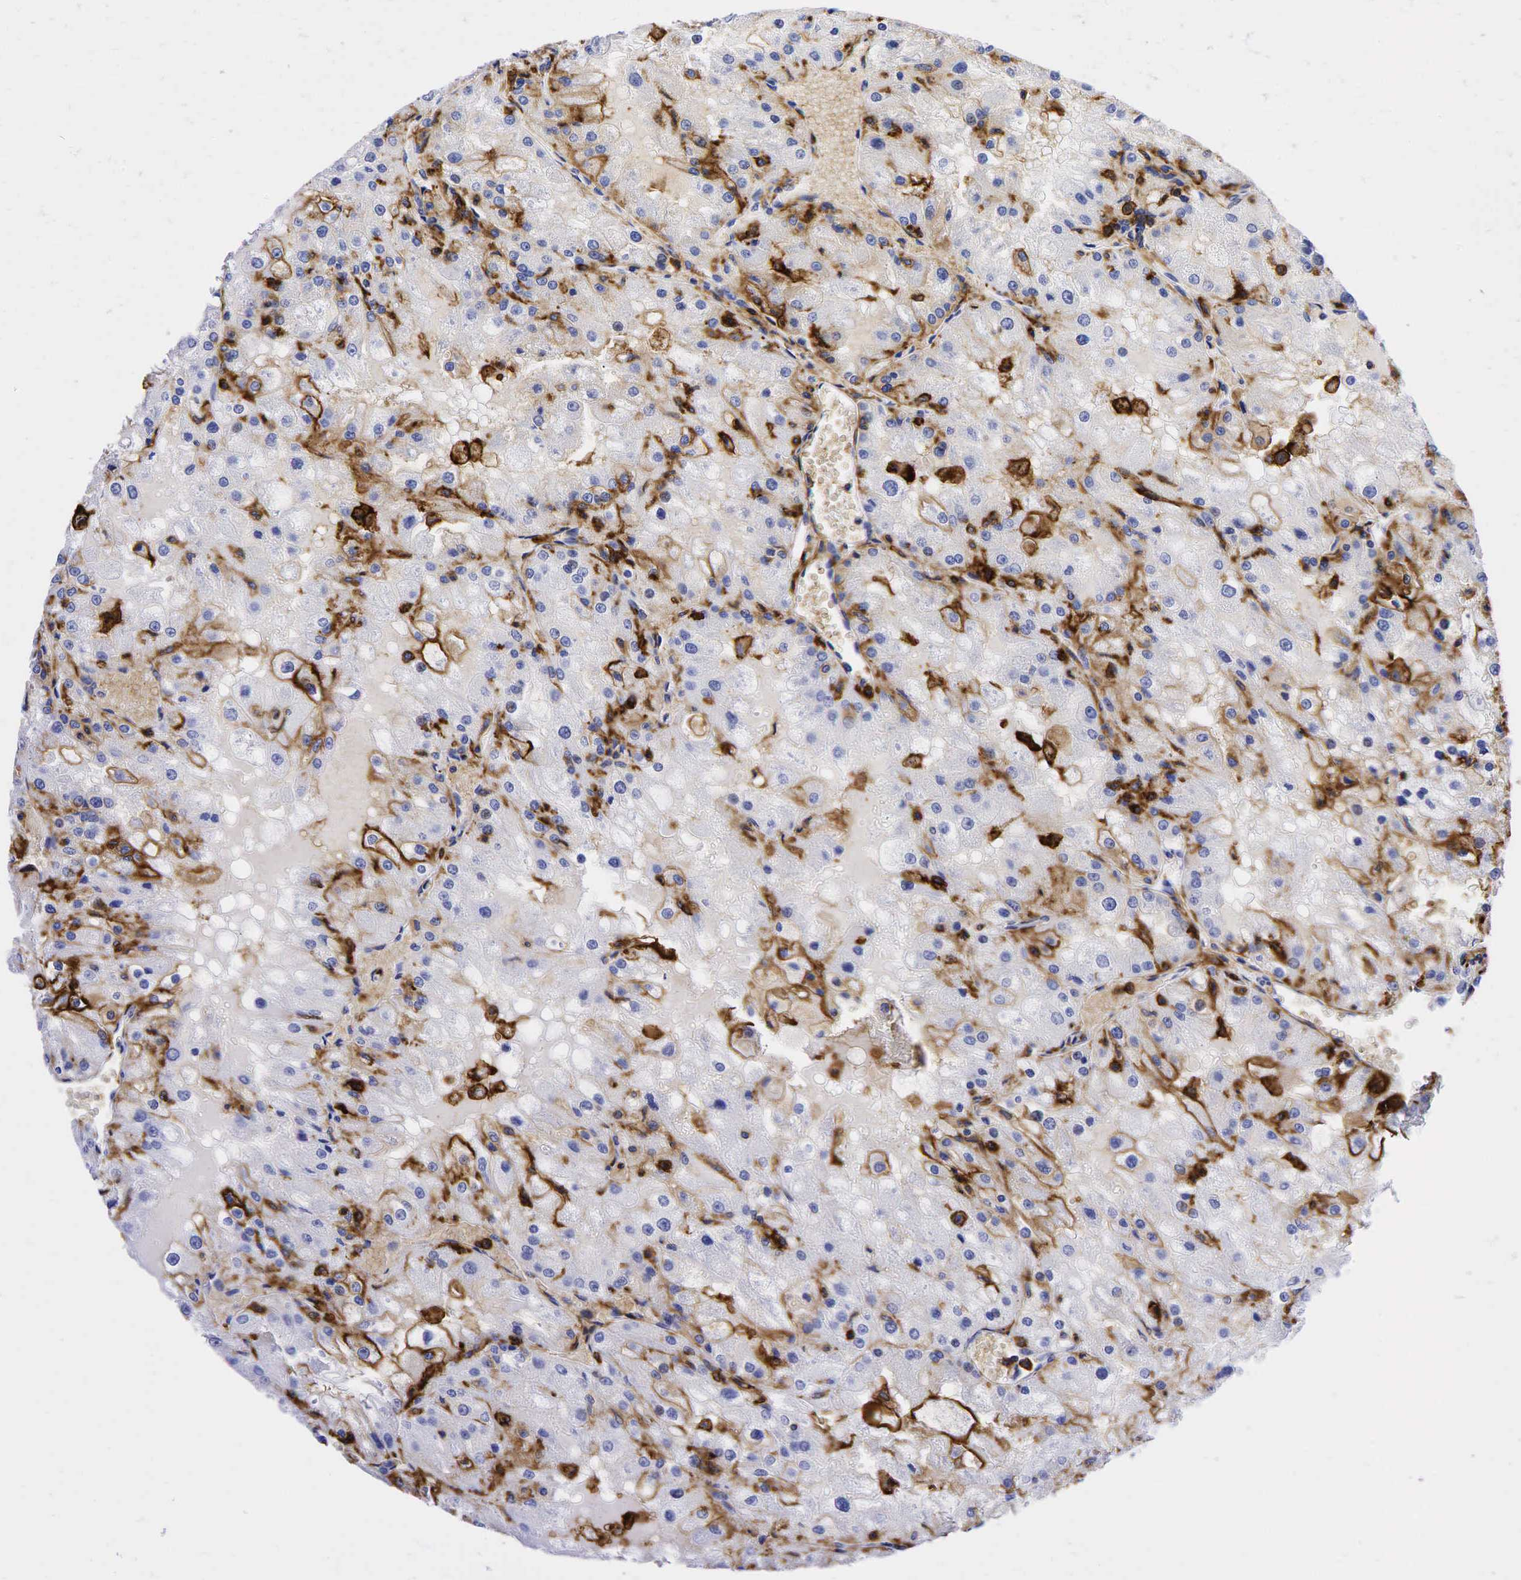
{"staining": {"intensity": "moderate", "quantity": "<25%", "location": "cytoplasmic/membranous"}, "tissue": "renal cancer", "cell_type": "Tumor cells", "image_type": "cancer", "snomed": [{"axis": "morphology", "description": "Adenocarcinoma, NOS"}, {"axis": "topography", "description": "Kidney"}], "caption": "The immunohistochemical stain shows moderate cytoplasmic/membranous expression in tumor cells of renal cancer tissue.", "gene": "CD44", "patient": {"sex": "female", "age": 74}}